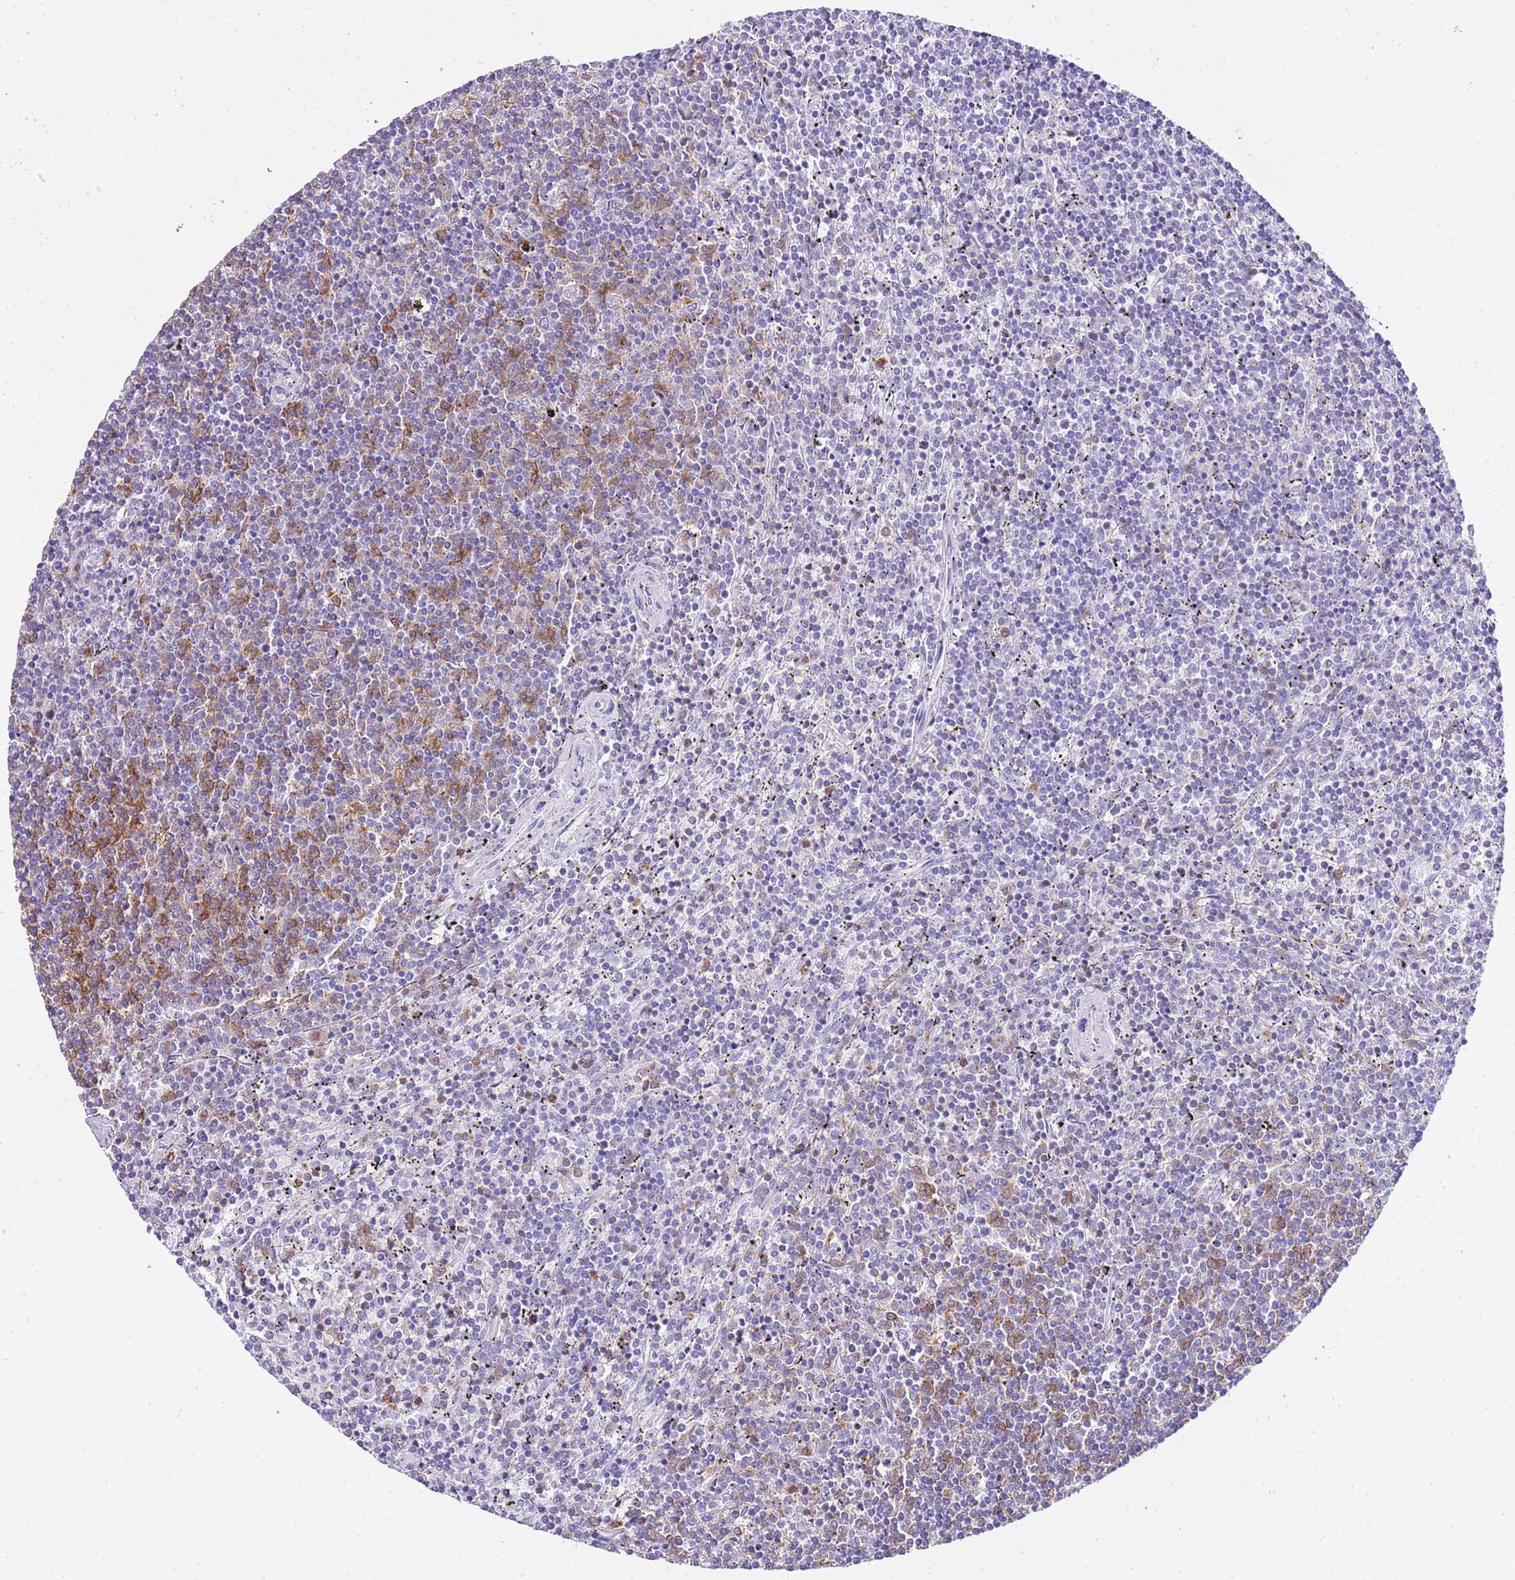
{"staining": {"intensity": "moderate", "quantity": "<25%", "location": "cytoplasmic/membranous"}, "tissue": "lymphoma", "cell_type": "Tumor cells", "image_type": "cancer", "snomed": [{"axis": "morphology", "description": "Malignant lymphoma, non-Hodgkin's type, Low grade"}, {"axis": "topography", "description": "Spleen"}], "caption": "This is a photomicrograph of immunohistochemistry staining of malignant lymphoma, non-Hodgkin's type (low-grade), which shows moderate staining in the cytoplasmic/membranous of tumor cells.", "gene": "CNN2", "patient": {"sex": "female", "age": 50}}